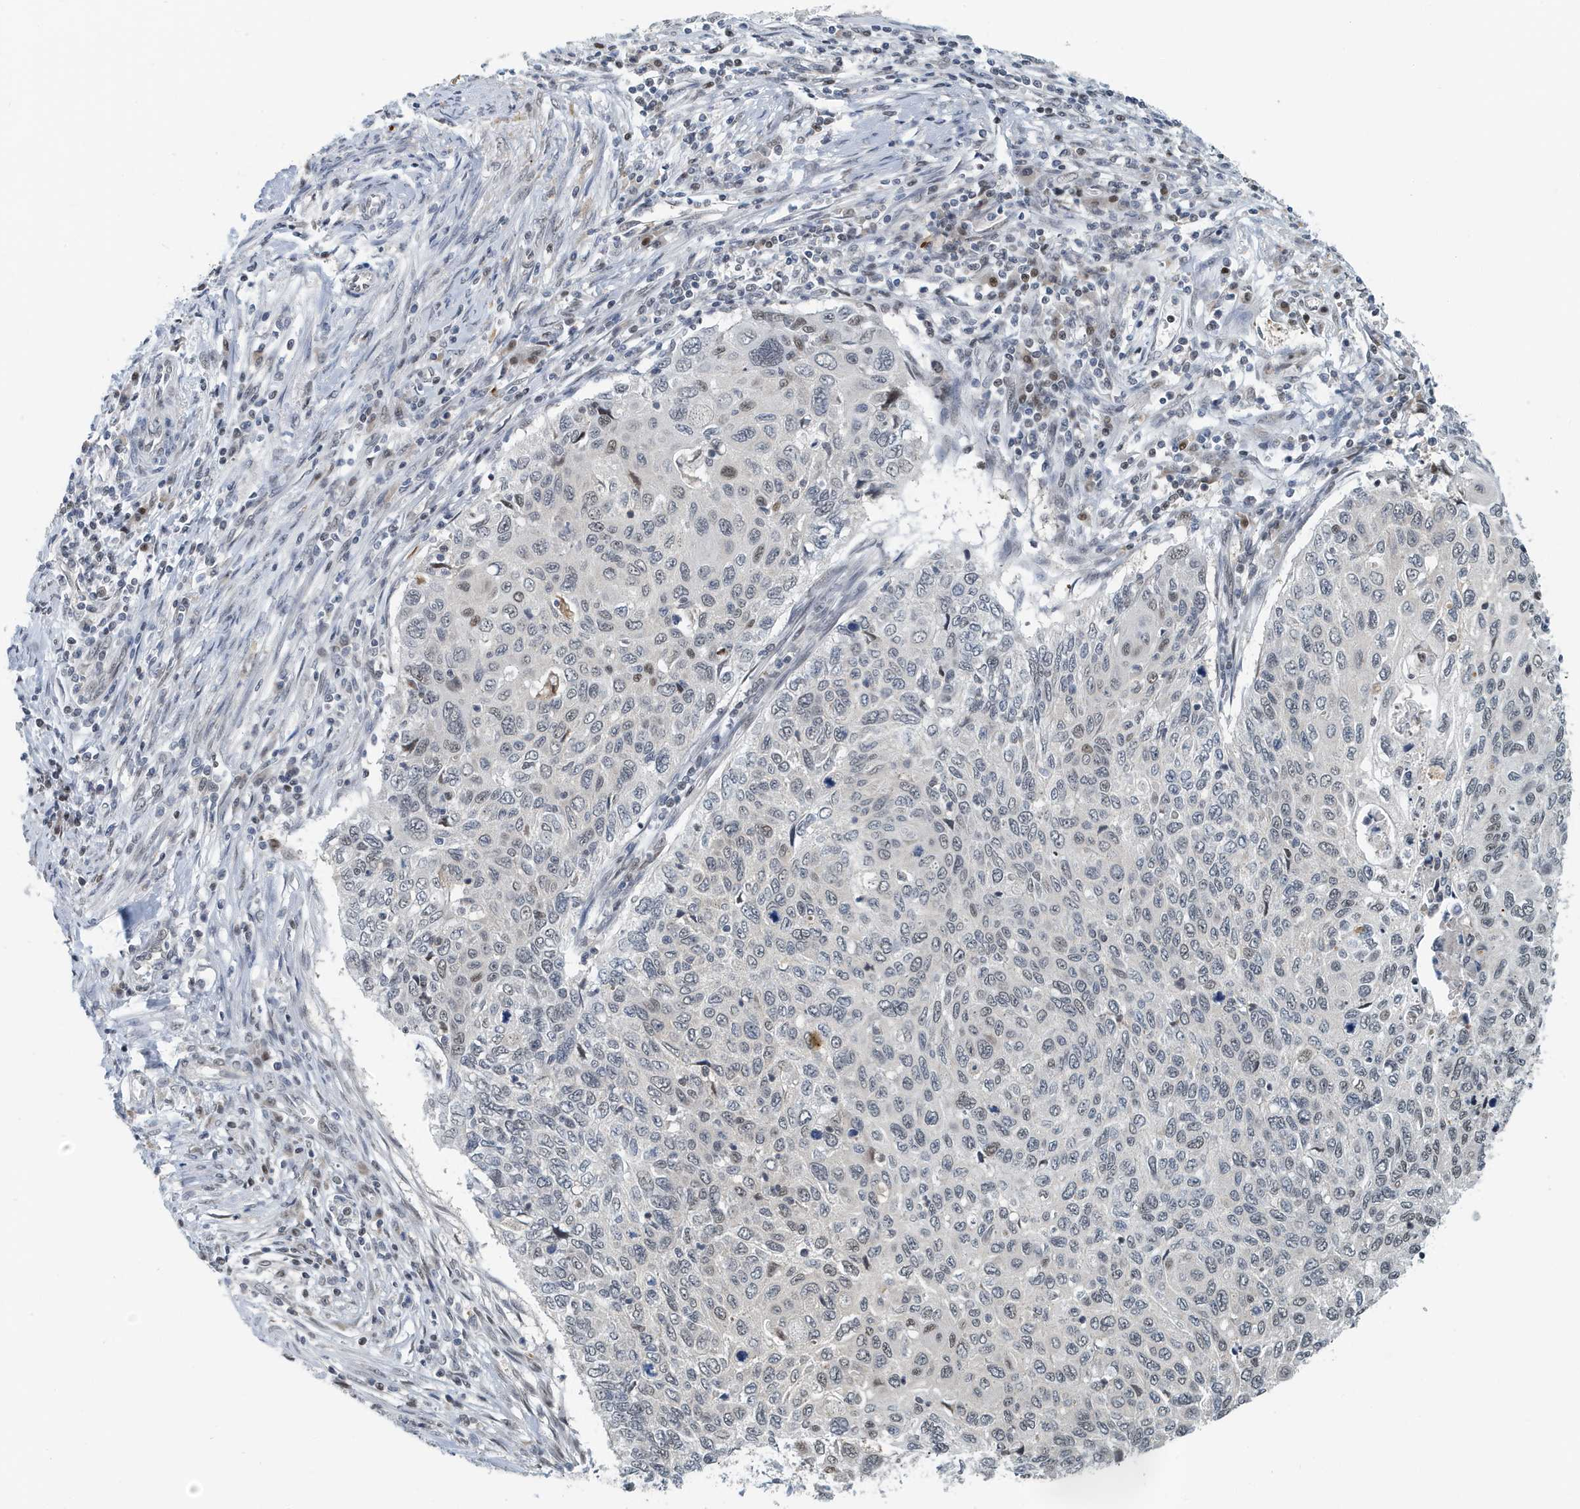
{"staining": {"intensity": "weak", "quantity": "<25%", "location": "nuclear"}, "tissue": "cervical cancer", "cell_type": "Tumor cells", "image_type": "cancer", "snomed": [{"axis": "morphology", "description": "Squamous cell carcinoma, NOS"}, {"axis": "topography", "description": "Cervix"}], "caption": "Immunohistochemistry (IHC) image of cervical cancer stained for a protein (brown), which exhibits no positivity in tumor cells.", "gene": "KIF15", "patient": {"sex": "female", "age": 70}}